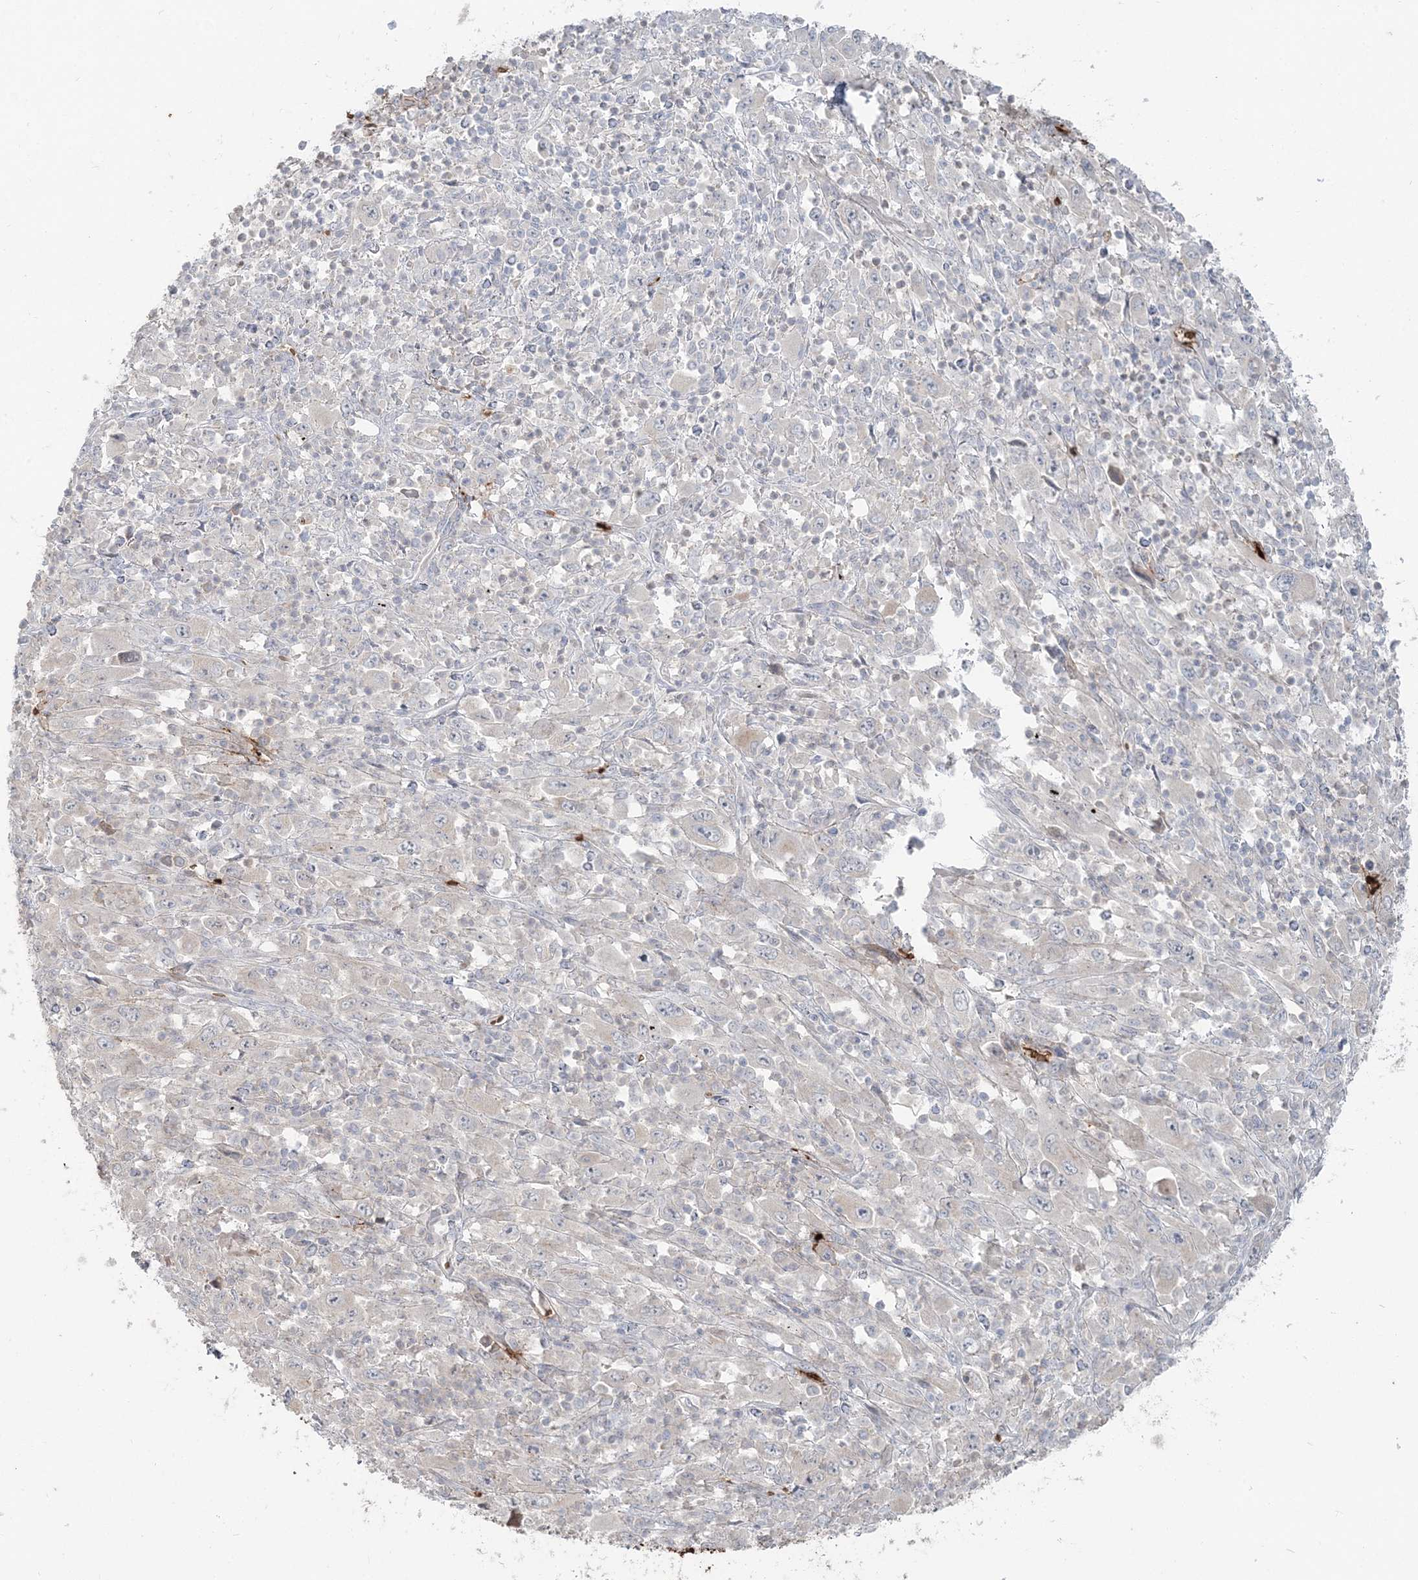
{"staining": {"intensity": "negative", "quantity": "none", "location": "none"}, "tissue": "melanoma", "cell_type": "Tumor cells", "image_type": "cancer", "snomed": [{"axis": "morphology", "description": "Malignant melanoma, Metastatic site"}, {"axis": "topography", "description": "Skin"}], "caption": "This photomicrograph is of melanoma stained with immunohistochemistry to label a protein in brown with the nuclei are counter-stained blue. There is no staining in tumor cells.", "gene": "SERINC1", "patient": {"sex": "female", "age": 56}}